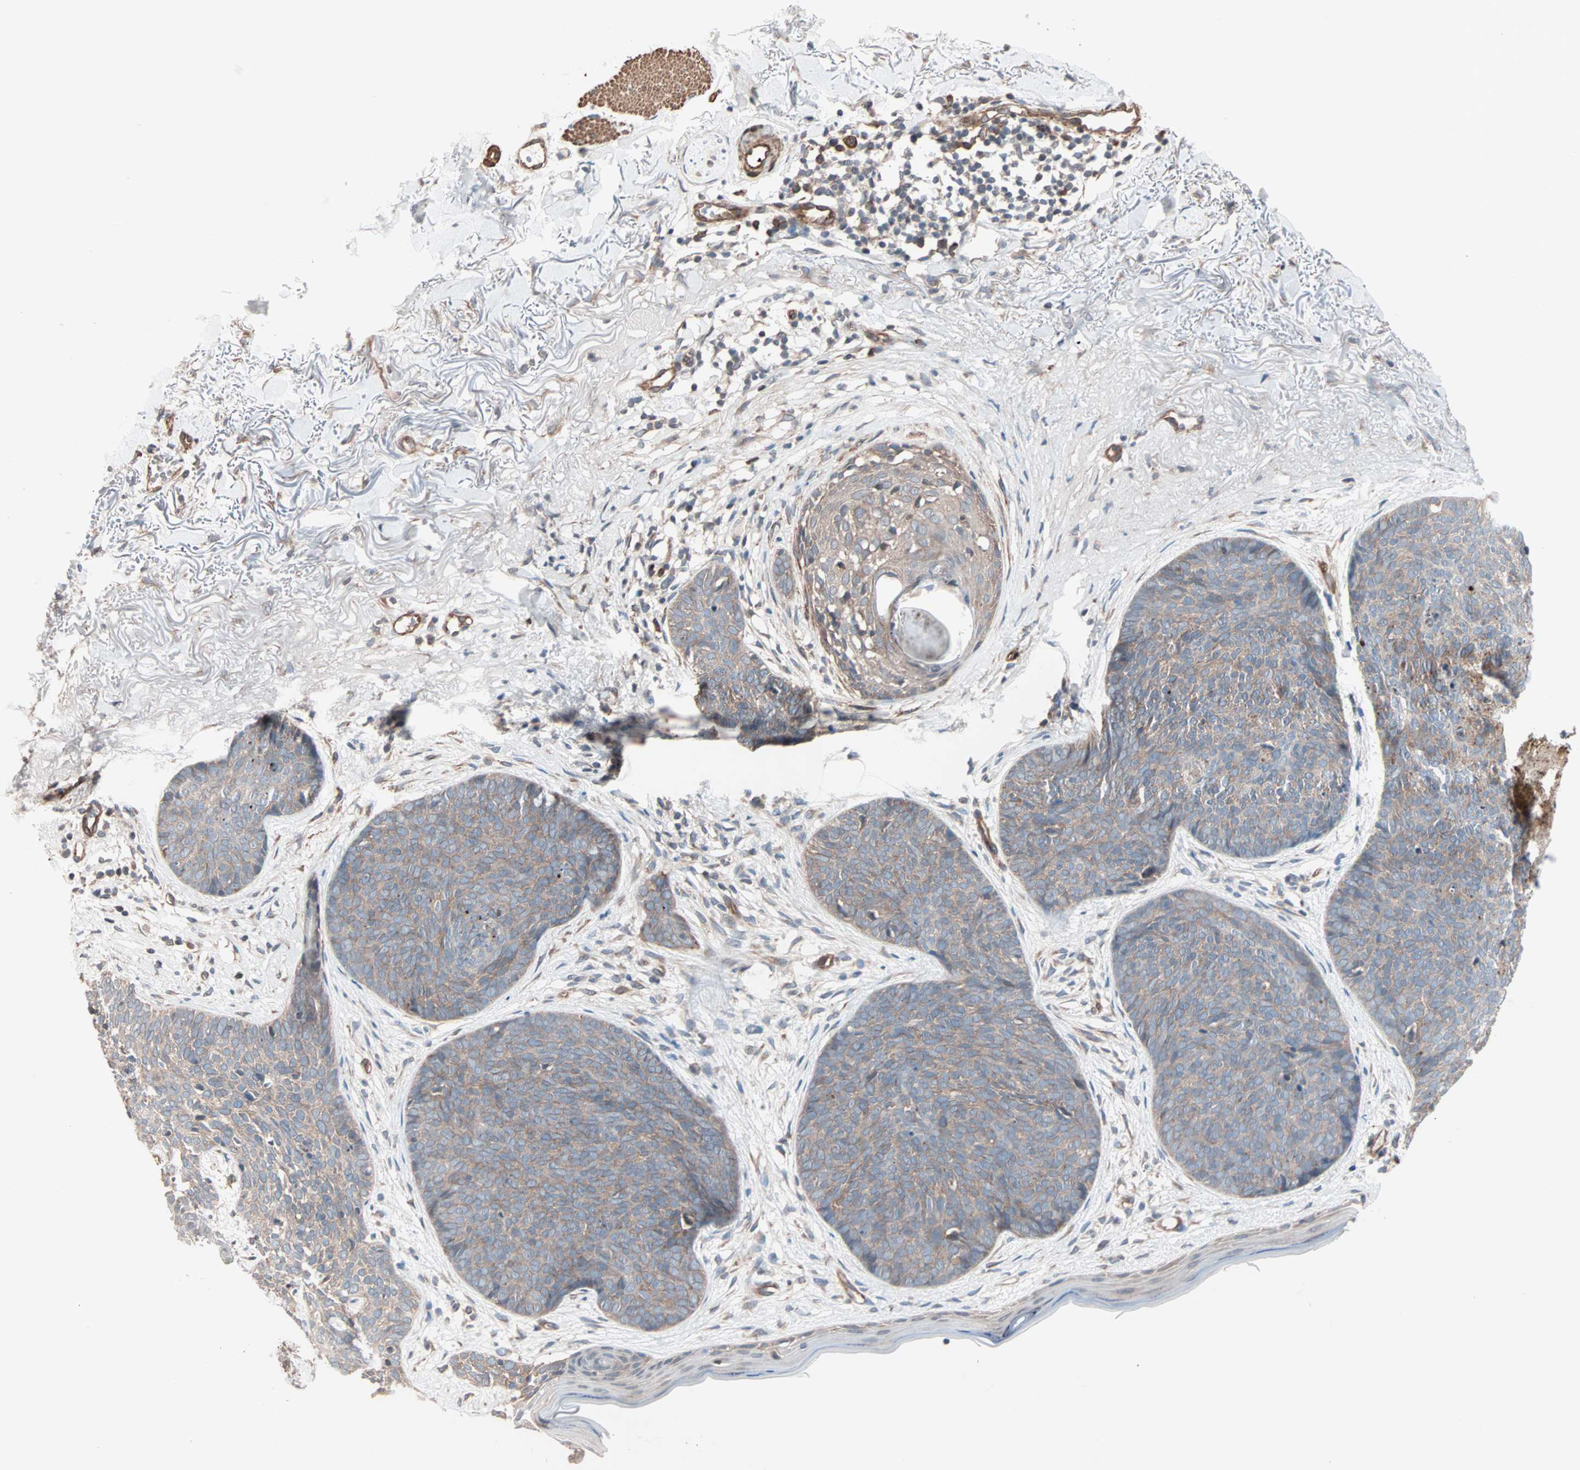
{"staining": {"intensity": "weak", "quantity": ">75%", "location": "cytoplasmic/membranous"}, "tissue": "skin cancer", "cell_type": "Tumor cells", "image_type": "cancer", "snomed": [{"axis": "morphology", "description": "Normal tissue, NOS"}, {"axis": "morphology", "description": "Basal cell carcinoma"}, {"axis": "topography", "description": "Skin"}], "caption": "Skin cancer tissue exhibits weak cytoplasmic/membranous positivity in about >75% of tumor cells", "gene": "ALG5", "patient": {"sex": "female", "age": 70}}